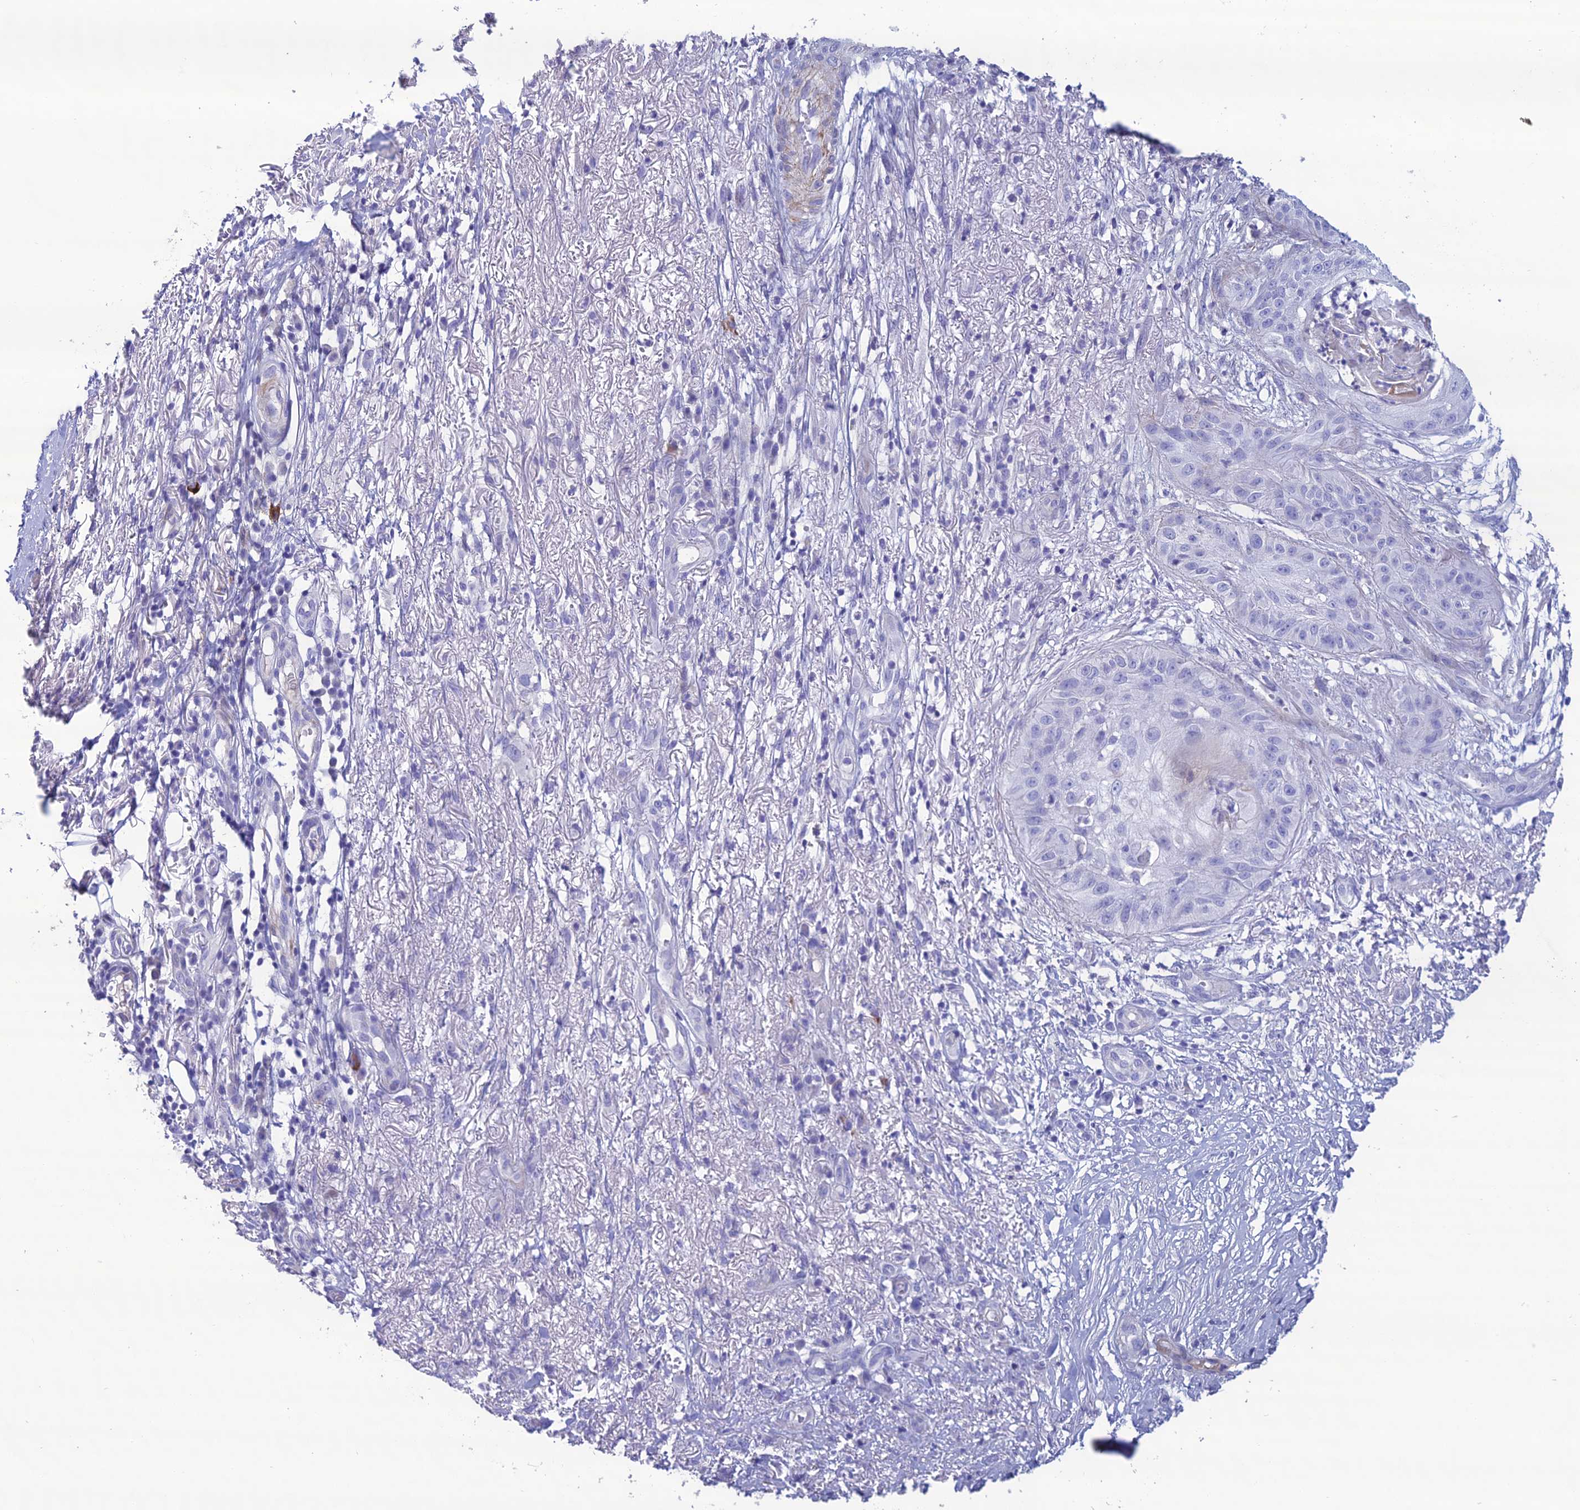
{"staining": {"intensity": "negative", "quantity": "none", "location": "none"}, "tissue": "skin cancer", "cell_type": "Tumor cells", "image_type": "cancer", "snomed": [{"axis": "morphology", "description": "Squamous cell carcinoma, NOS"}, {"axis": "topography", "description": "Skin"}], "caption": "A histopathology image of human skin squamous cell carcinoma is negative for staining in tumor cells.", "gene": "OR56B1", "patient": {"sex": "male", "age": 70}}